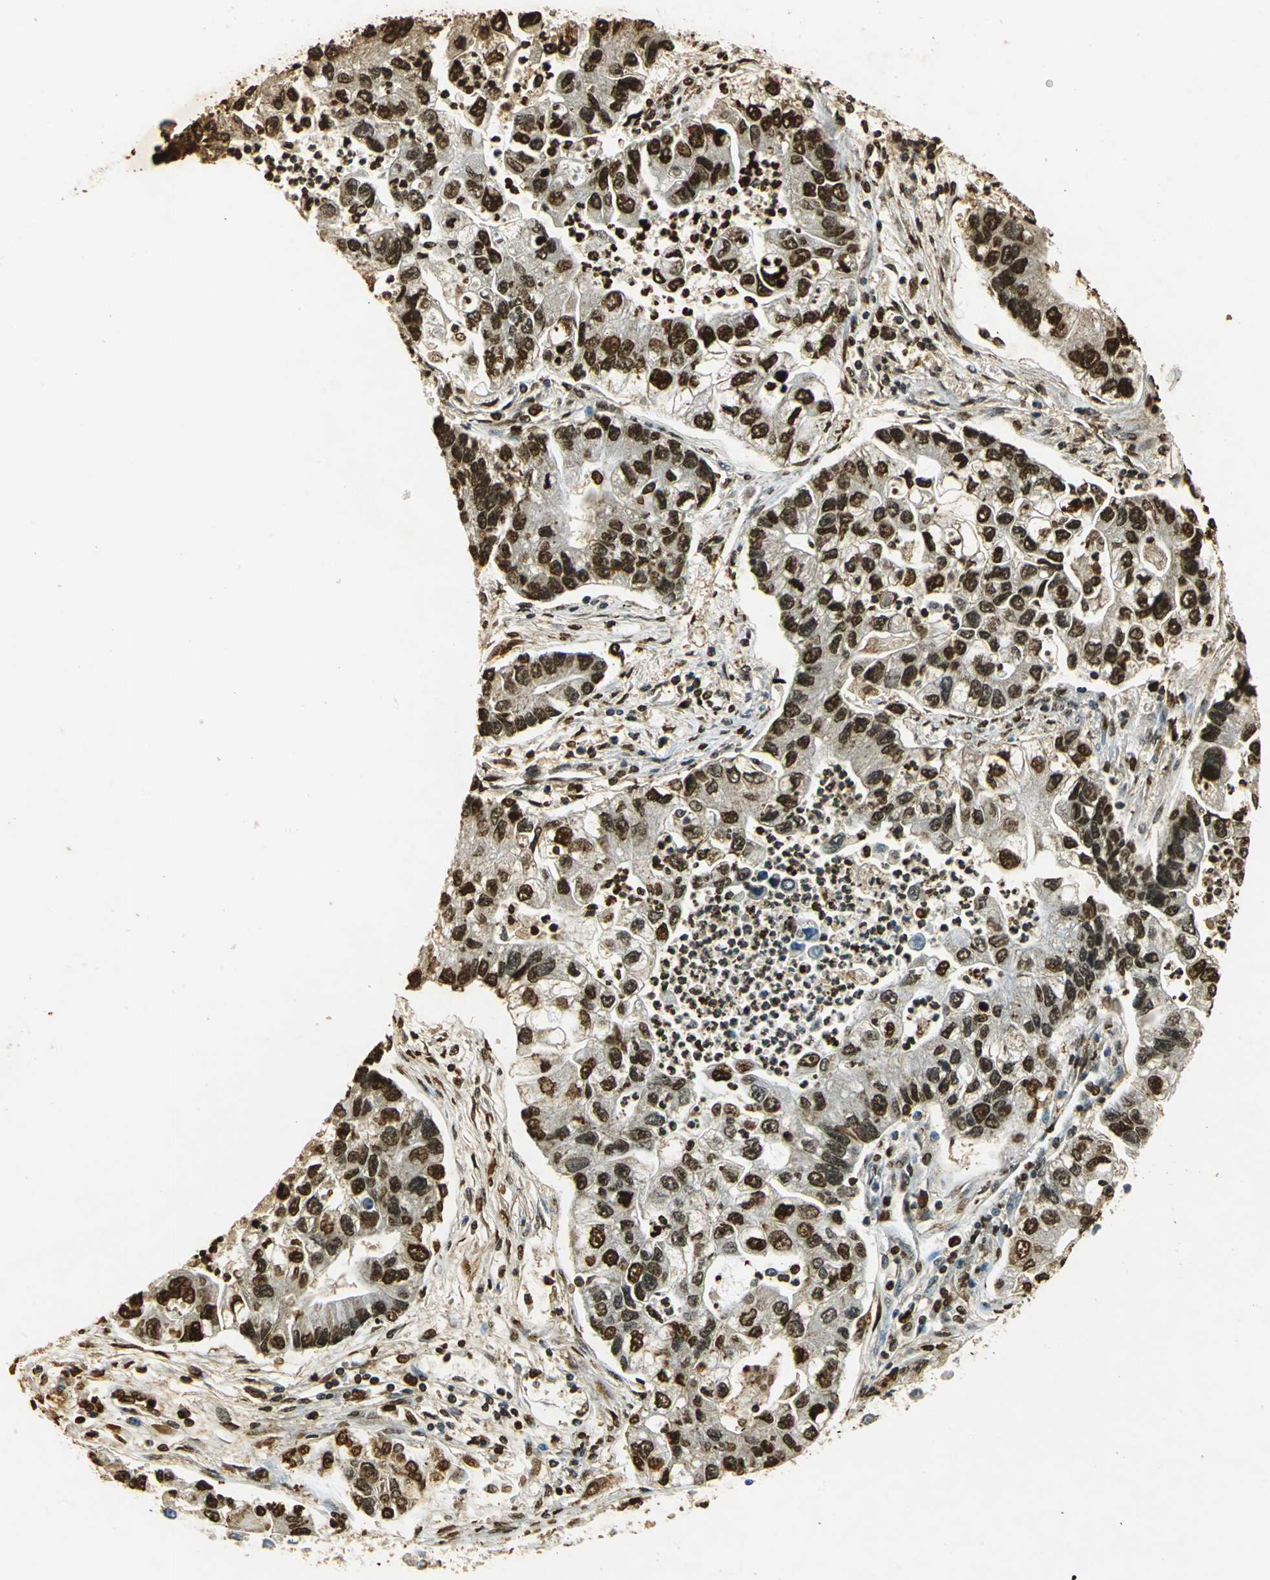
{"staining": {"intensity": "strong", "quantity": ">75%", "location": "nuclear"}, "tissue": "lung cancer", "cell_type": "Tumor cells", "image_type": "cancer", "snomed": [{"axis": "morphology", "description": "Adenocarcinoma, NOS"}, {"axis": "topography", "description": "Lung"}], "caption": "This photomicrograph shows adenocarcinoma (lung) stained with immunohistochemistry (IHC) to label a protein in brown. The nuclear of tumor cells show strong positivity for the protein. Nuclei are counter-stained blue.", "gene": "ANXA4", "patient": {"sex": "female", "age": 51}}